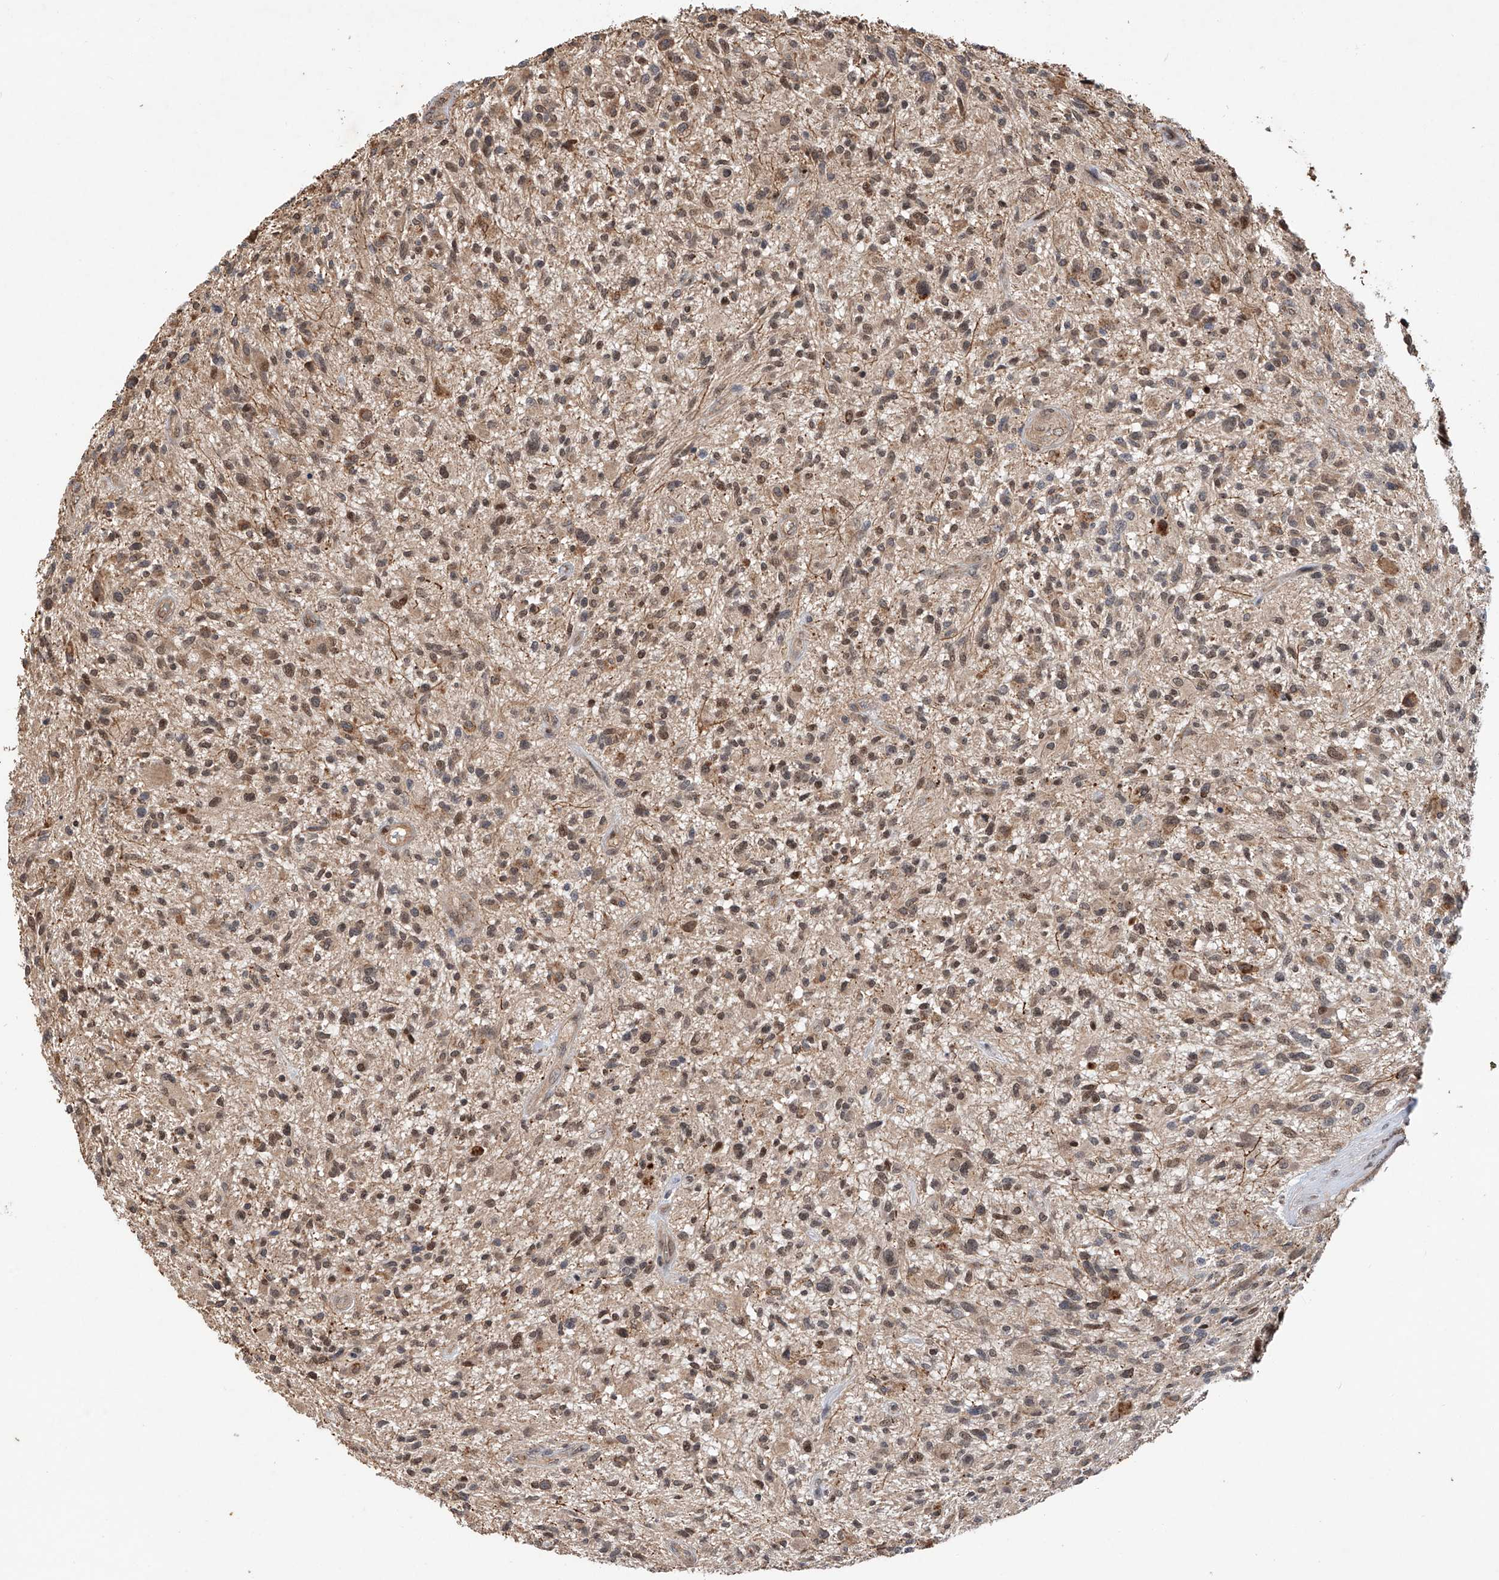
{"staining": {"intensity": "moderate", "quantity": "25%-75%", "location": "cytoplasmic/membranous,nuclear"}, "tissue": "glioma", "cell_type": "Tumor cells", "image_type": "cancer", "snomed": [{"axis": "morphology", "description": "Glioma, malignant, High grade"}, {"axis": "topography", "description": "Brain"}], "caption": "Immunohistochemistry (DAB (3,3'-diaminobenzidine)) staining of malignant high-grade glioma displays moderate cytoplasmic/membranous and nuclear protein expression in approximately 25%-75% of tumor cells.", "gene": "RILPL2", "patient": {"sex": "male", "age": 47}}